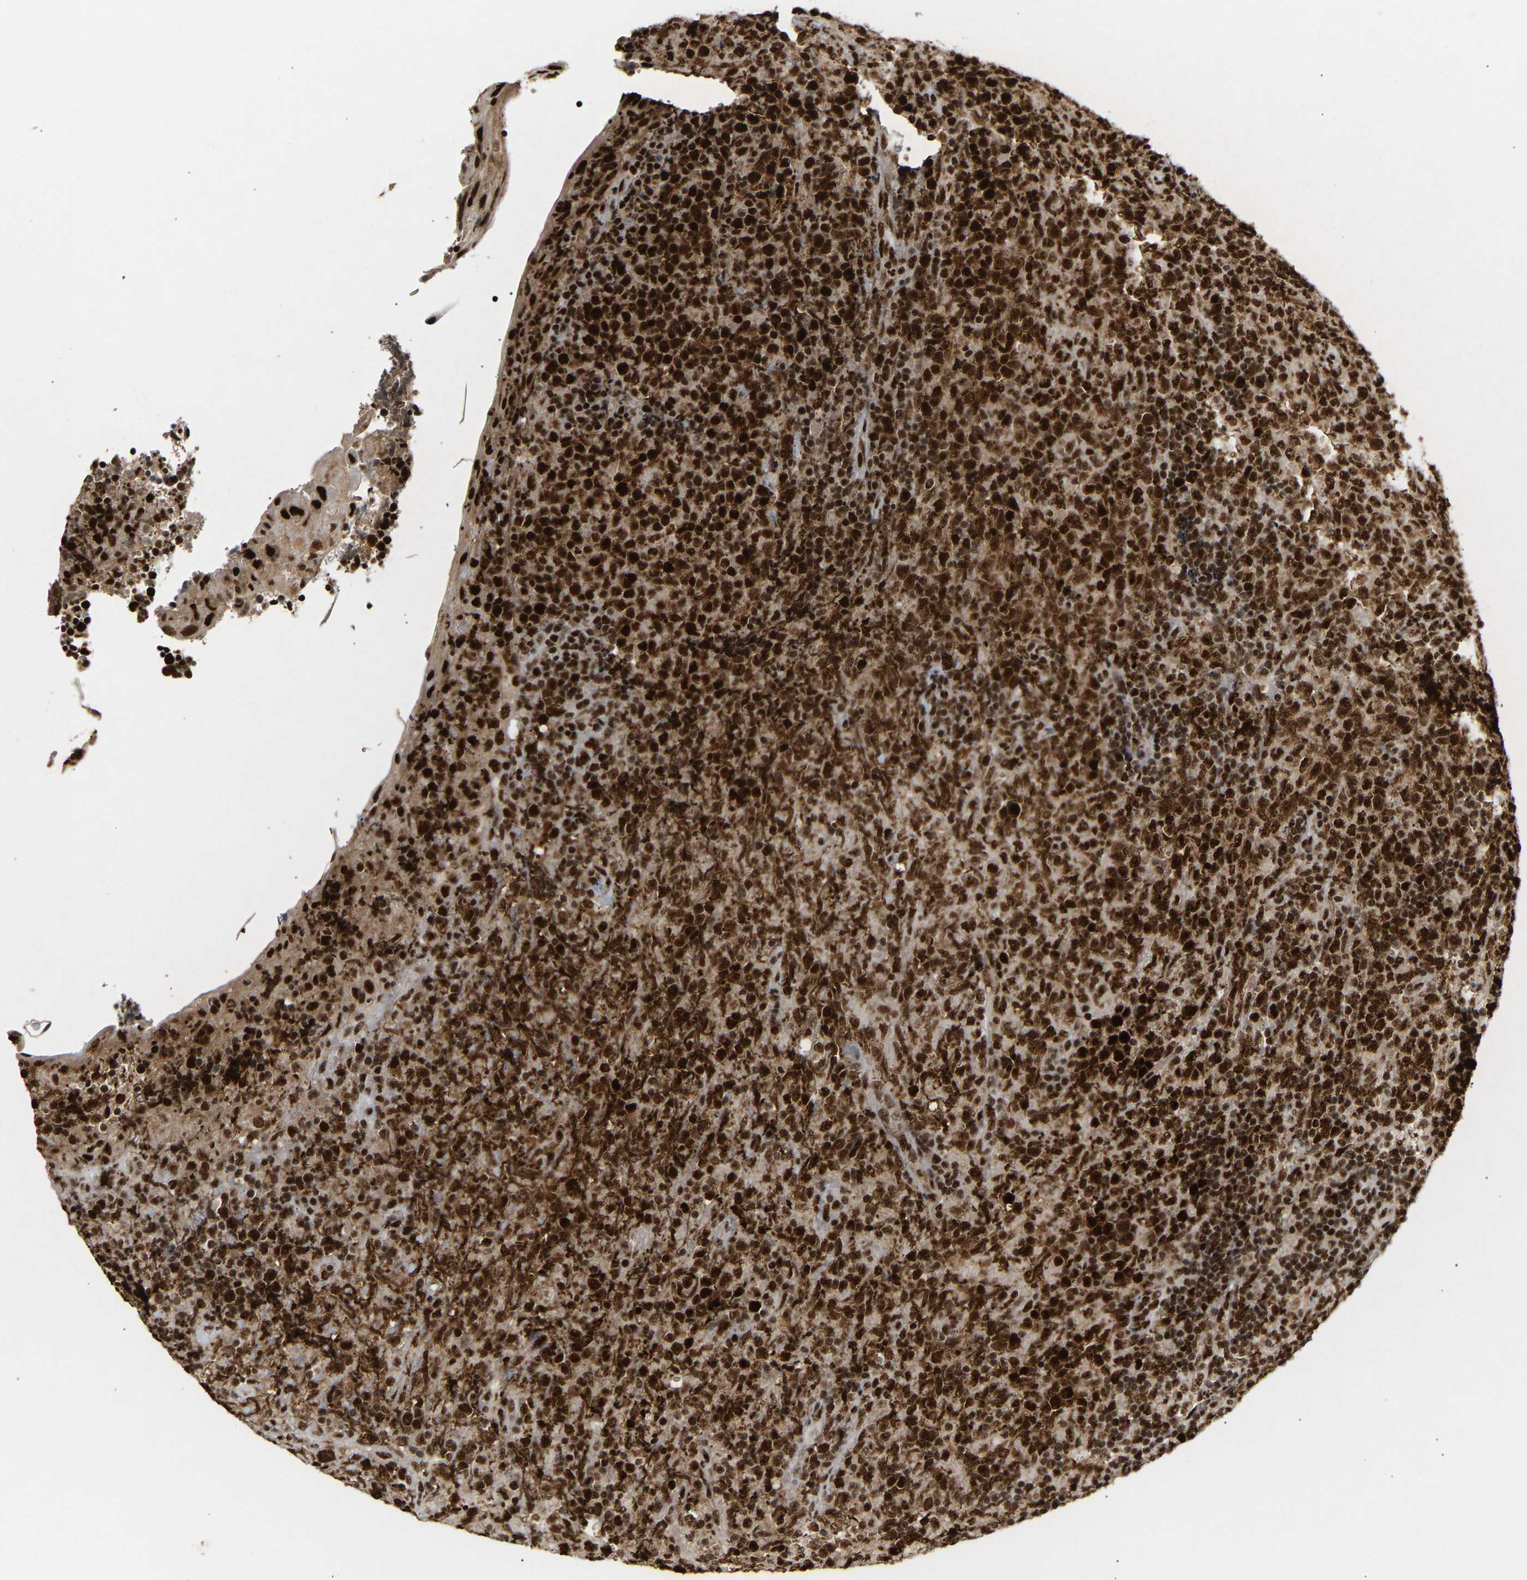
{"staining": {"intensity": "strong", "quantity": ">75%", "location": "nuclear"}, "tissue": "lymphoma", "cell_type": "Tumor cells", "image_type": "cancer", "snomed": [{"axis": "morphology", "description": "Malignant lymphoma, non-Hodgkin's type, High grade"}, {"axis": "topography", "description": "Tonsil"}], "caption": "This histopathology image displays high-grade malignant lymphoma, non-Hodgkin's type stained with immunohistochemistry to label a protein in brown. The nuclear of tumor cells show strong positivity for the protein. Nuclei are counter-stained blue.", "gene": "ALYREF", "patient": {"sex": "female", "age": 36}}